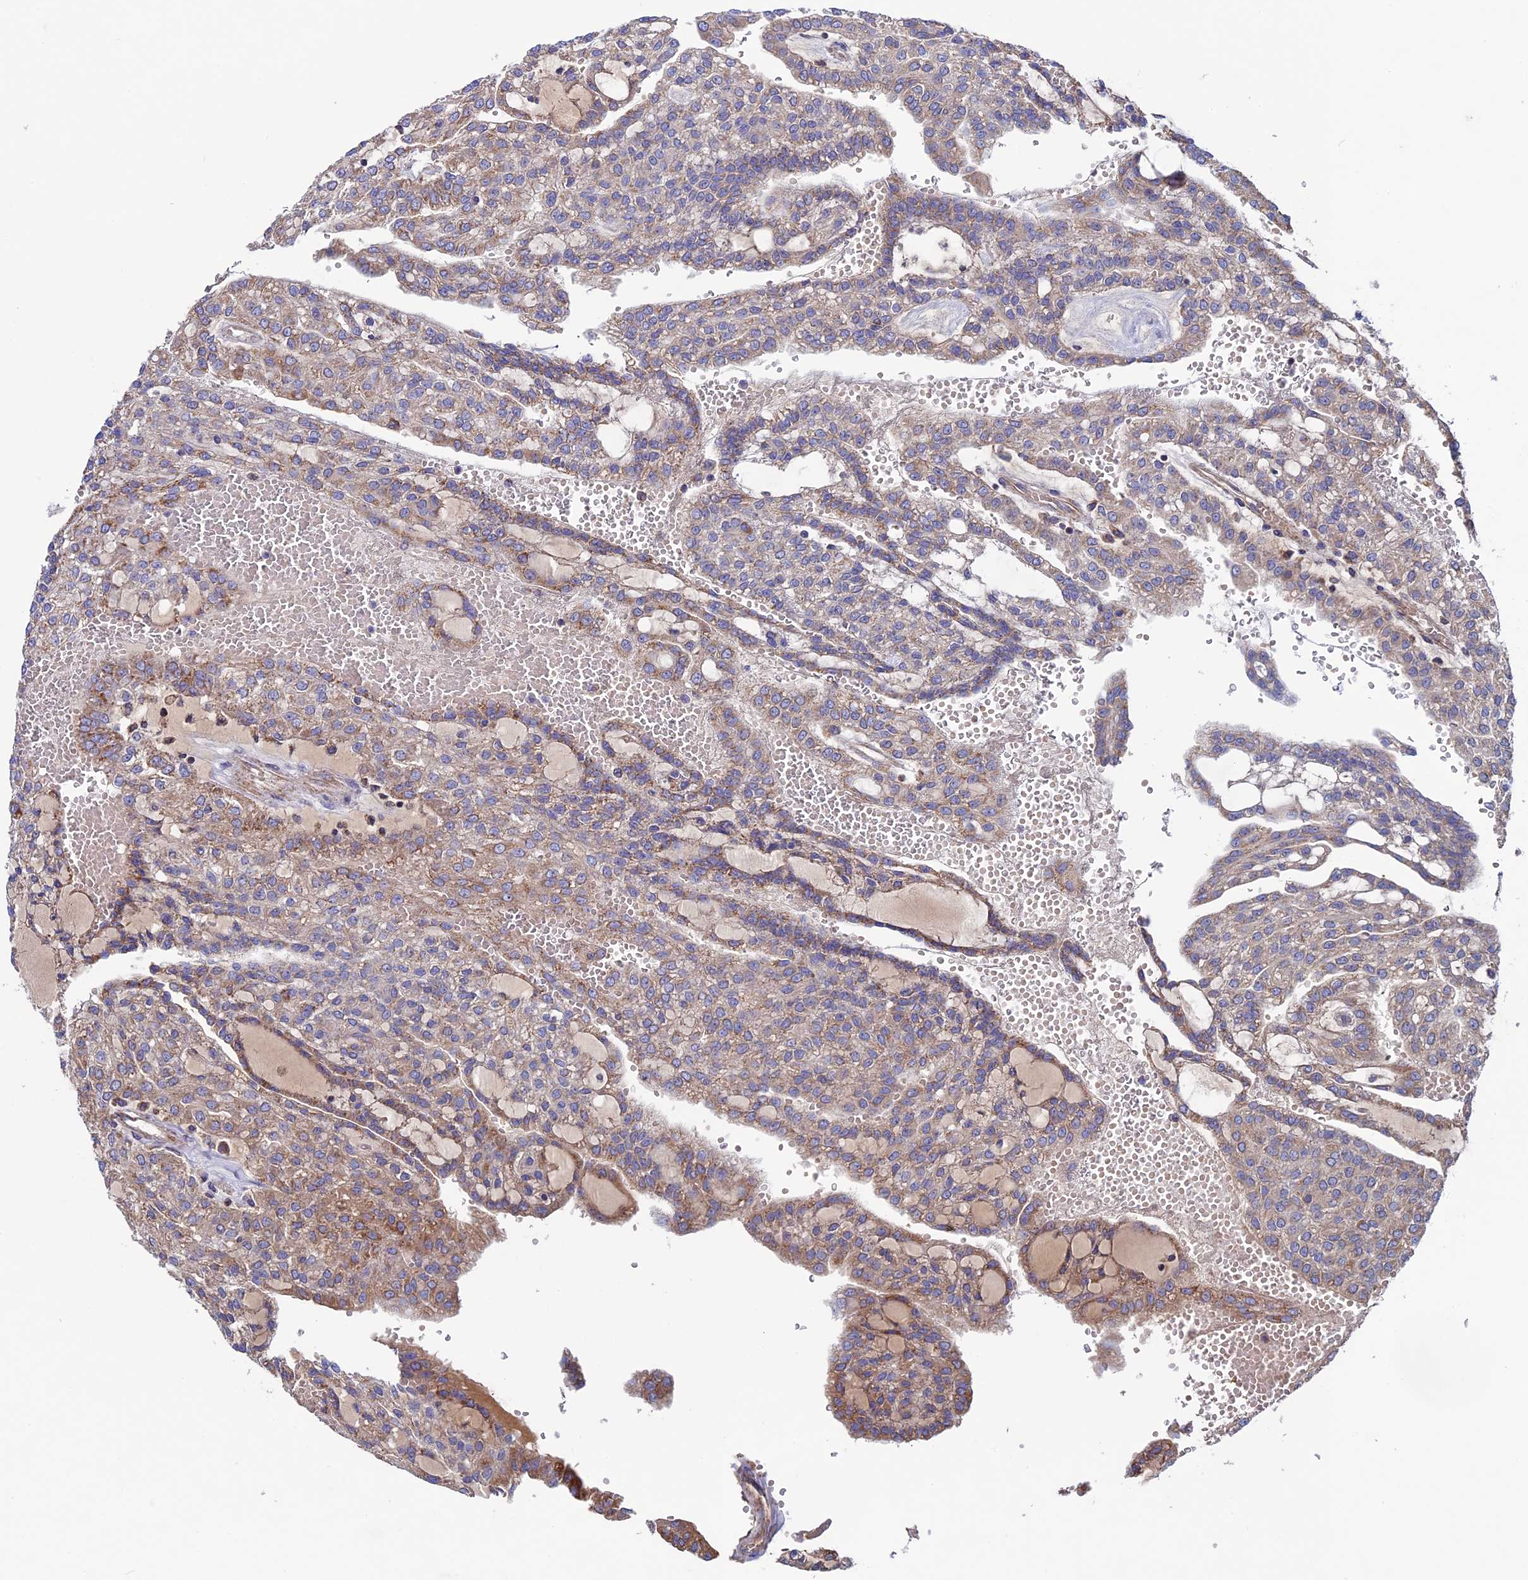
{"staining": {"intensity": "moderate", "quantity": "<25%", "location": "cytoplasmic/membranous"}, "tissue": "renal cancer", "cell_type": "Tumor cells", "image_type": "cancer", "snomed": [{"axis": "morphology", "description": "Adenocarcinoma, NOS"}, {"axis": "topography", "description": "Kidney"}], "caption": "A brown stain shows moderate cytoplasmic/membranous staining of a protein in human renal cancer tumor cells.", "gene": "SLC15A5", "patient": {"sex": "male", "age": 63}}